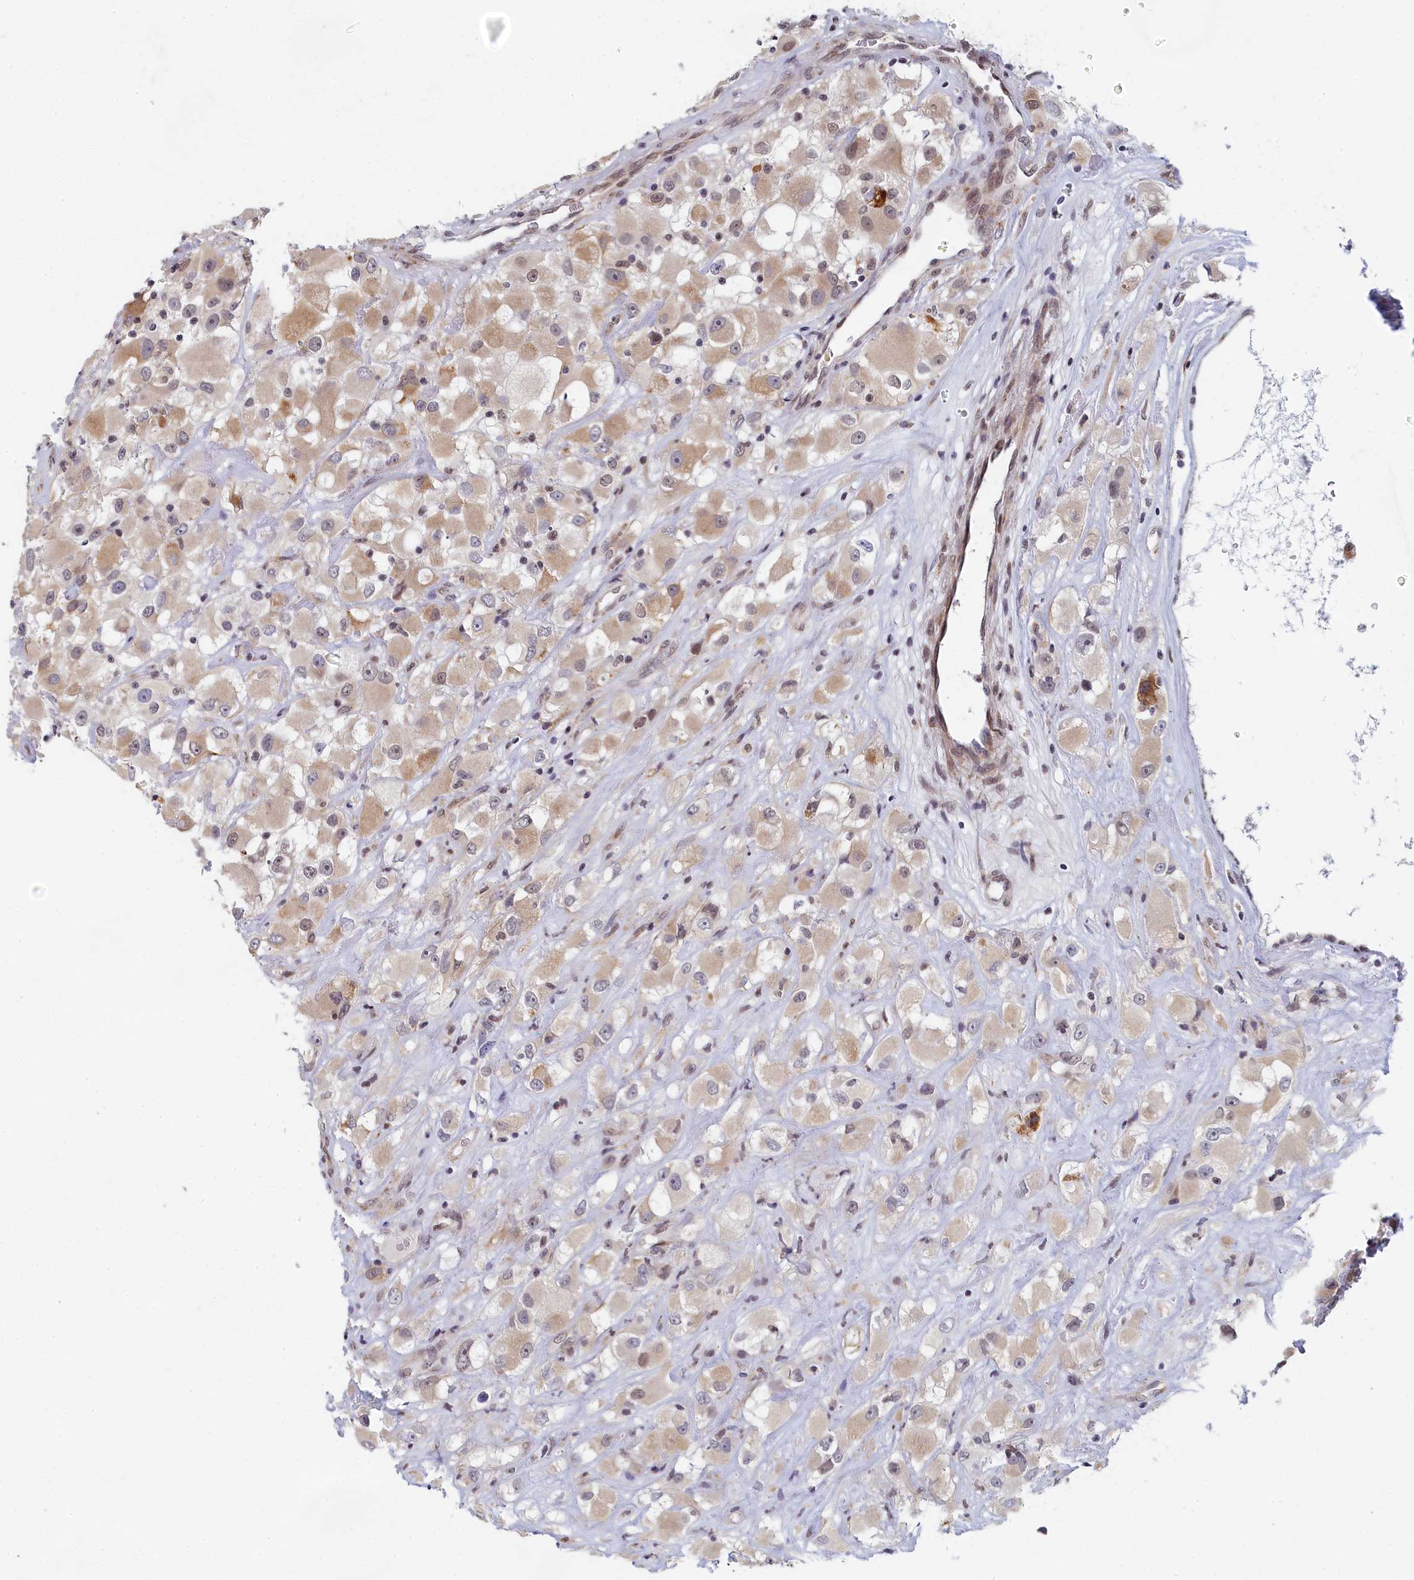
{"staining": {"intensity": "weak", "quantity": "25%-75%", "location": "cytoplasmic/membranous"}, "tissue": "renal cancer", "cell_type": "Tumor cells", "image_type": "cancer", "snomed": [{"axis": "morphology", "description": "Adenocarcinoma, NOS"}, {"axis": "topography", "description": "Kidney"}], "caption": "A brown stain shows weak cytoplasmic/membranous positivity of a protein in human renal cancer tumor cells. (IHC, brightfield microscopy, high magnification).", "gene": "DNAJC17", "patient": {"sex": "female", "age": 52}}